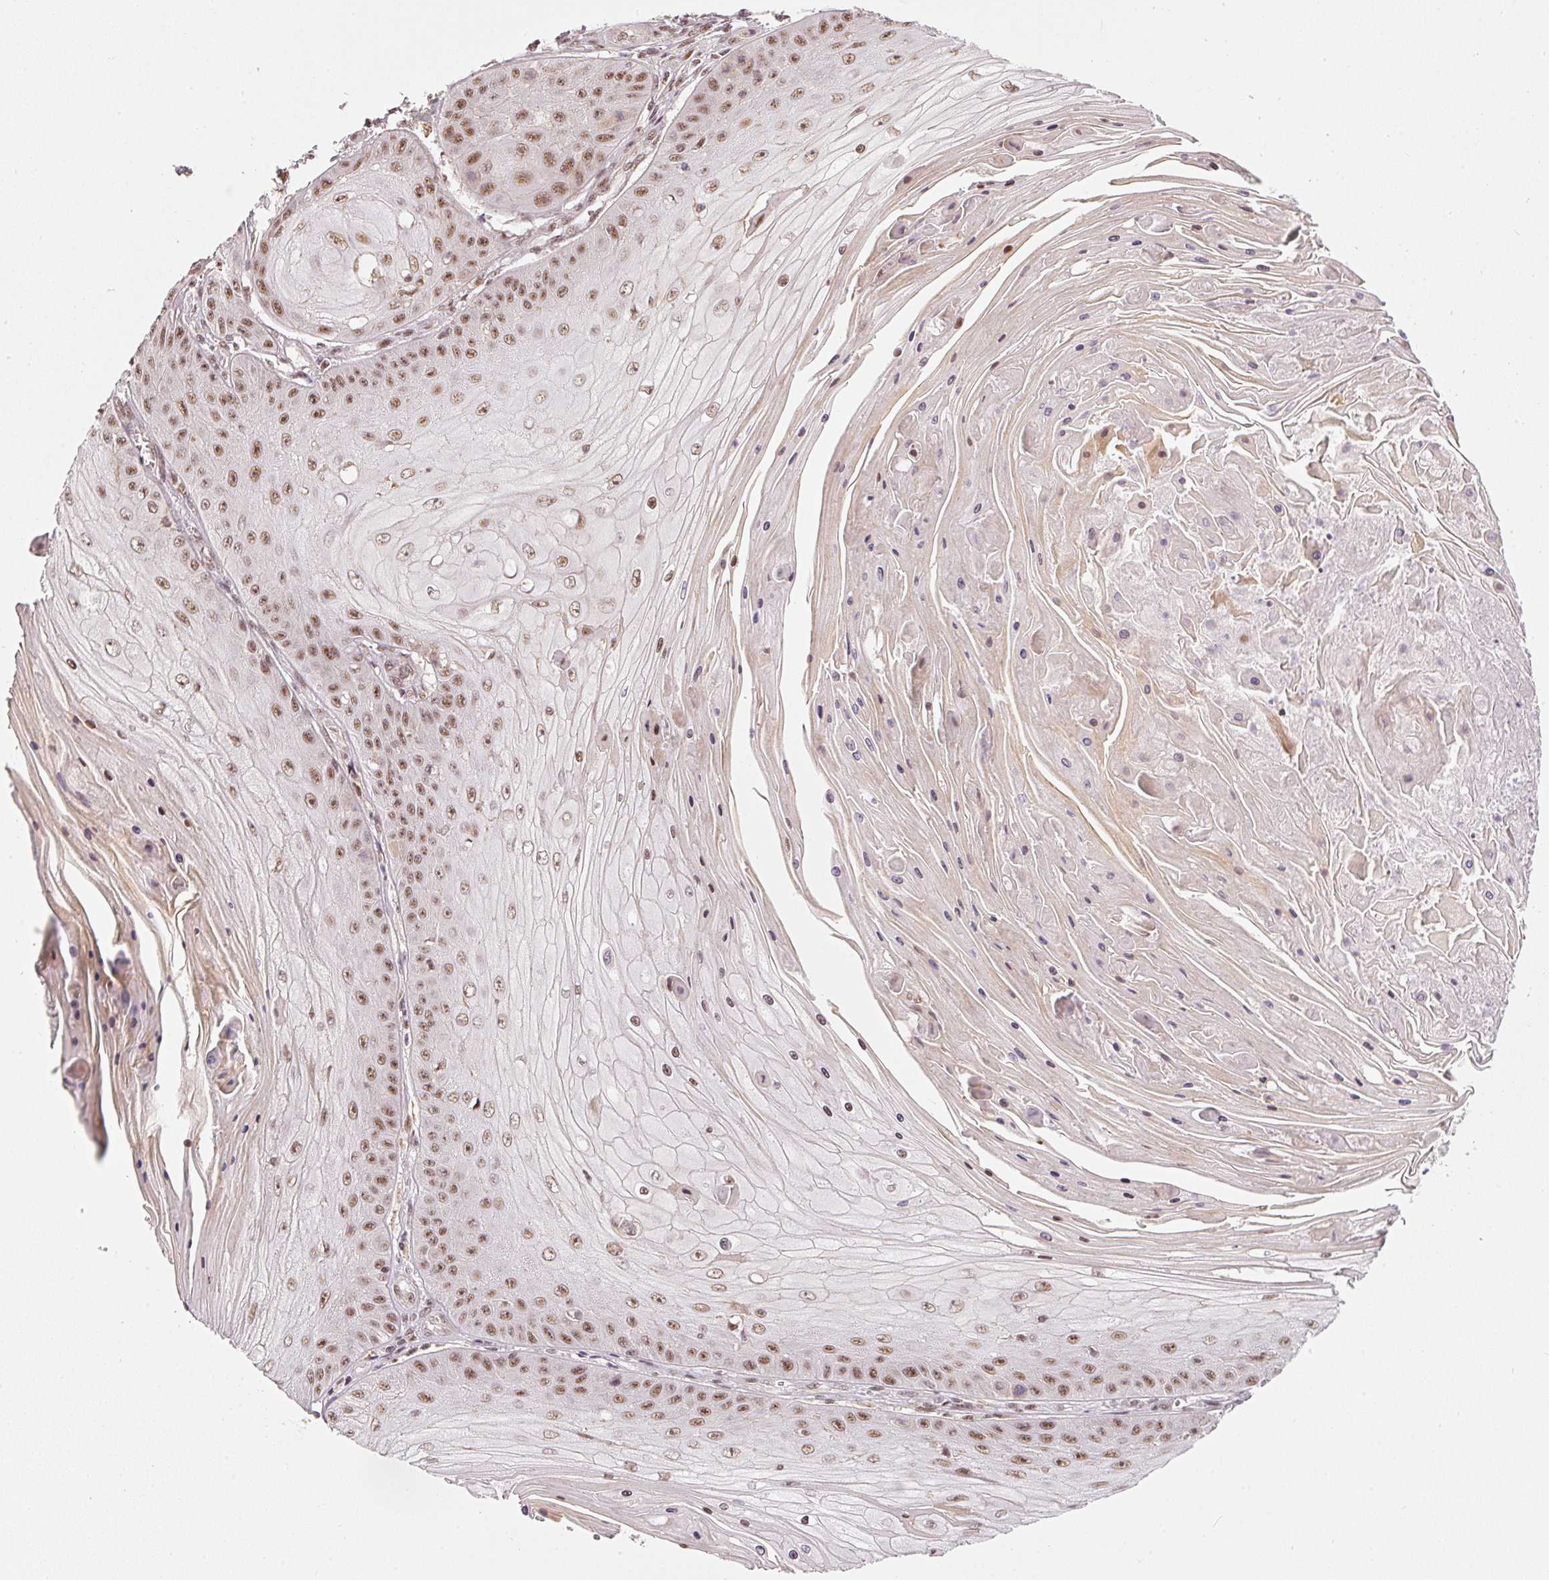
{"staining": {"intensity": "moderate", "quantity": ">75%", "location": "nuclear"}, "tissue": "skin cancer", "cell_type": "Tumor cells", "image_type": "cancer", "snomed": [{"axis": "morphology", "description": "Squamous cell carcinoma, NOS"}, {"axis": "topography", "description": "Skin"}], "caption": "IHC image of neoplastic tissue: skin squamous cell carcinoma stained using immunohistochemistry (IHC) exhibits medium levels of moderate protein expression localized specifically in the nuclear of tumor cells, appearing as a nuclear brown color.", "gene": "THOC6", "patient": {"sex": "male", "age": 70}}